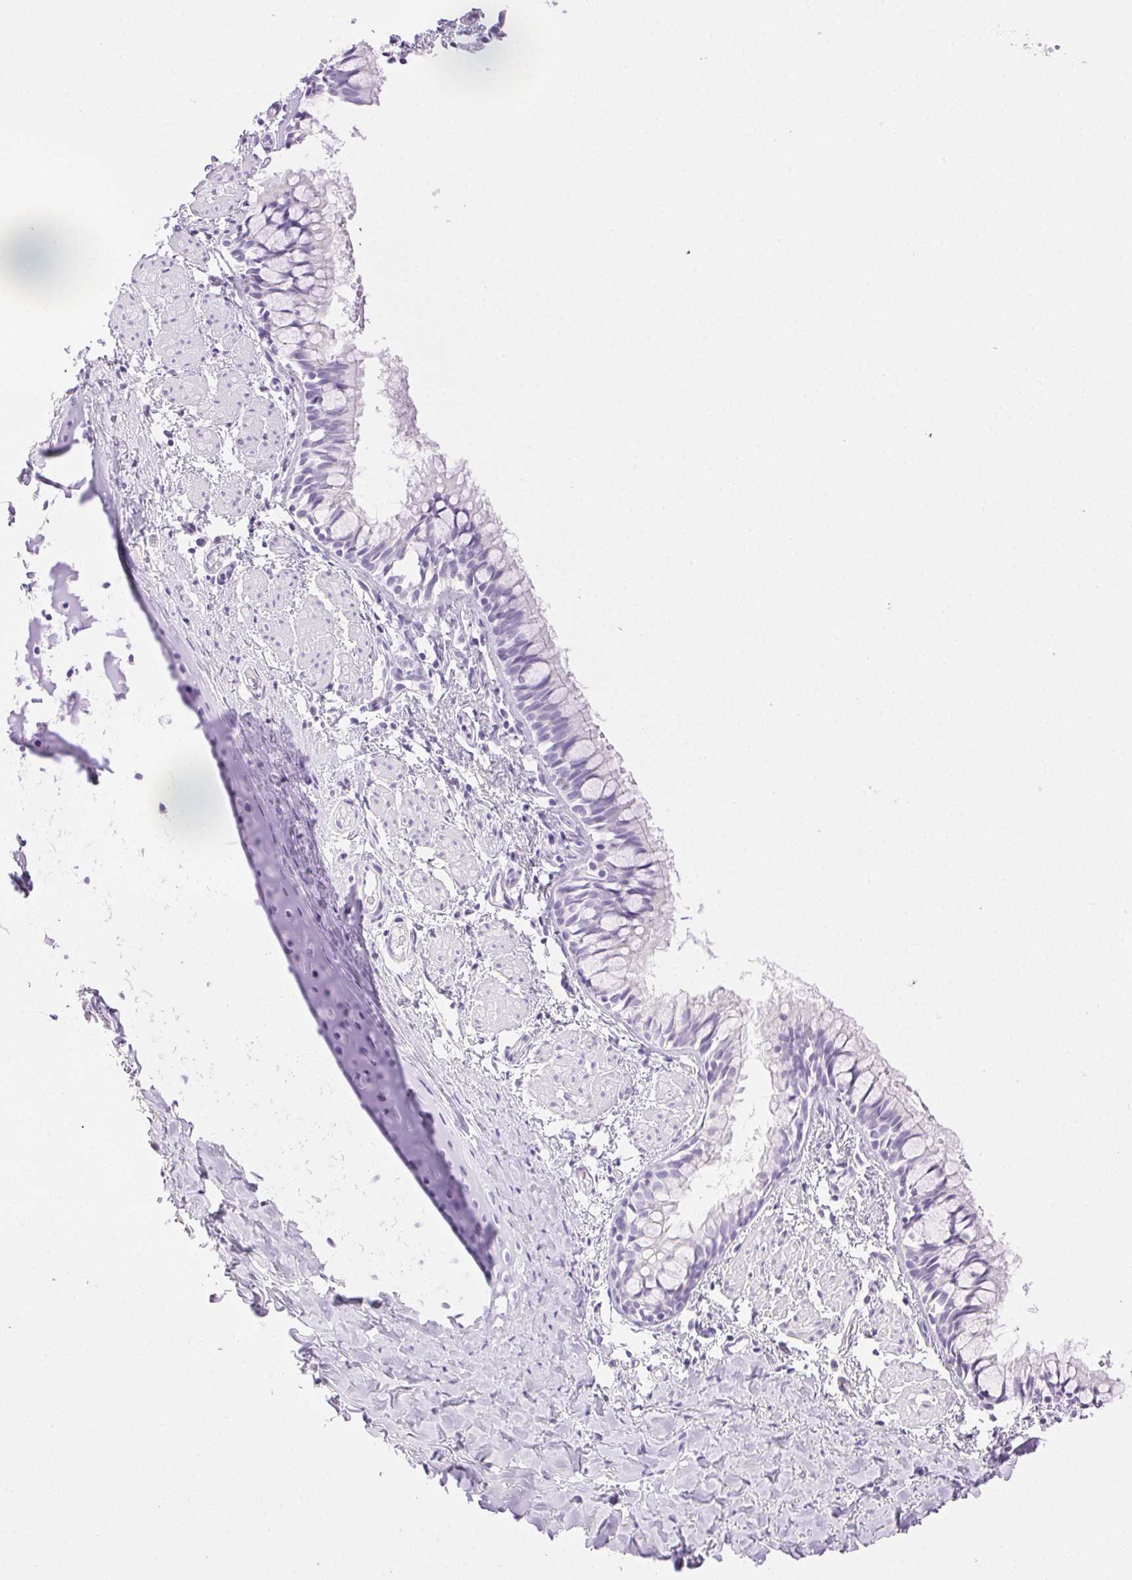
{"staining": {"intensity": "negative", "quantity": "none", "location": "none"}, "tissue": "bronchus", "cell_type": "Respiratory epithelial cells", "image_type": "normal", "snomed": [{"axis": "morphology", "description": "Normal tissue, NOS"}, {"axis": "topography", "description": "Bronchus"}], "caption": "The photomicrograph reveals no staining of respiratory epithelial cells in normal bronchus. (DAB (3,3'-diaminobenzidine) IHC, high magnification).", "gene": "SPACA4", "patient": {"sex": "male", "age": 1}}